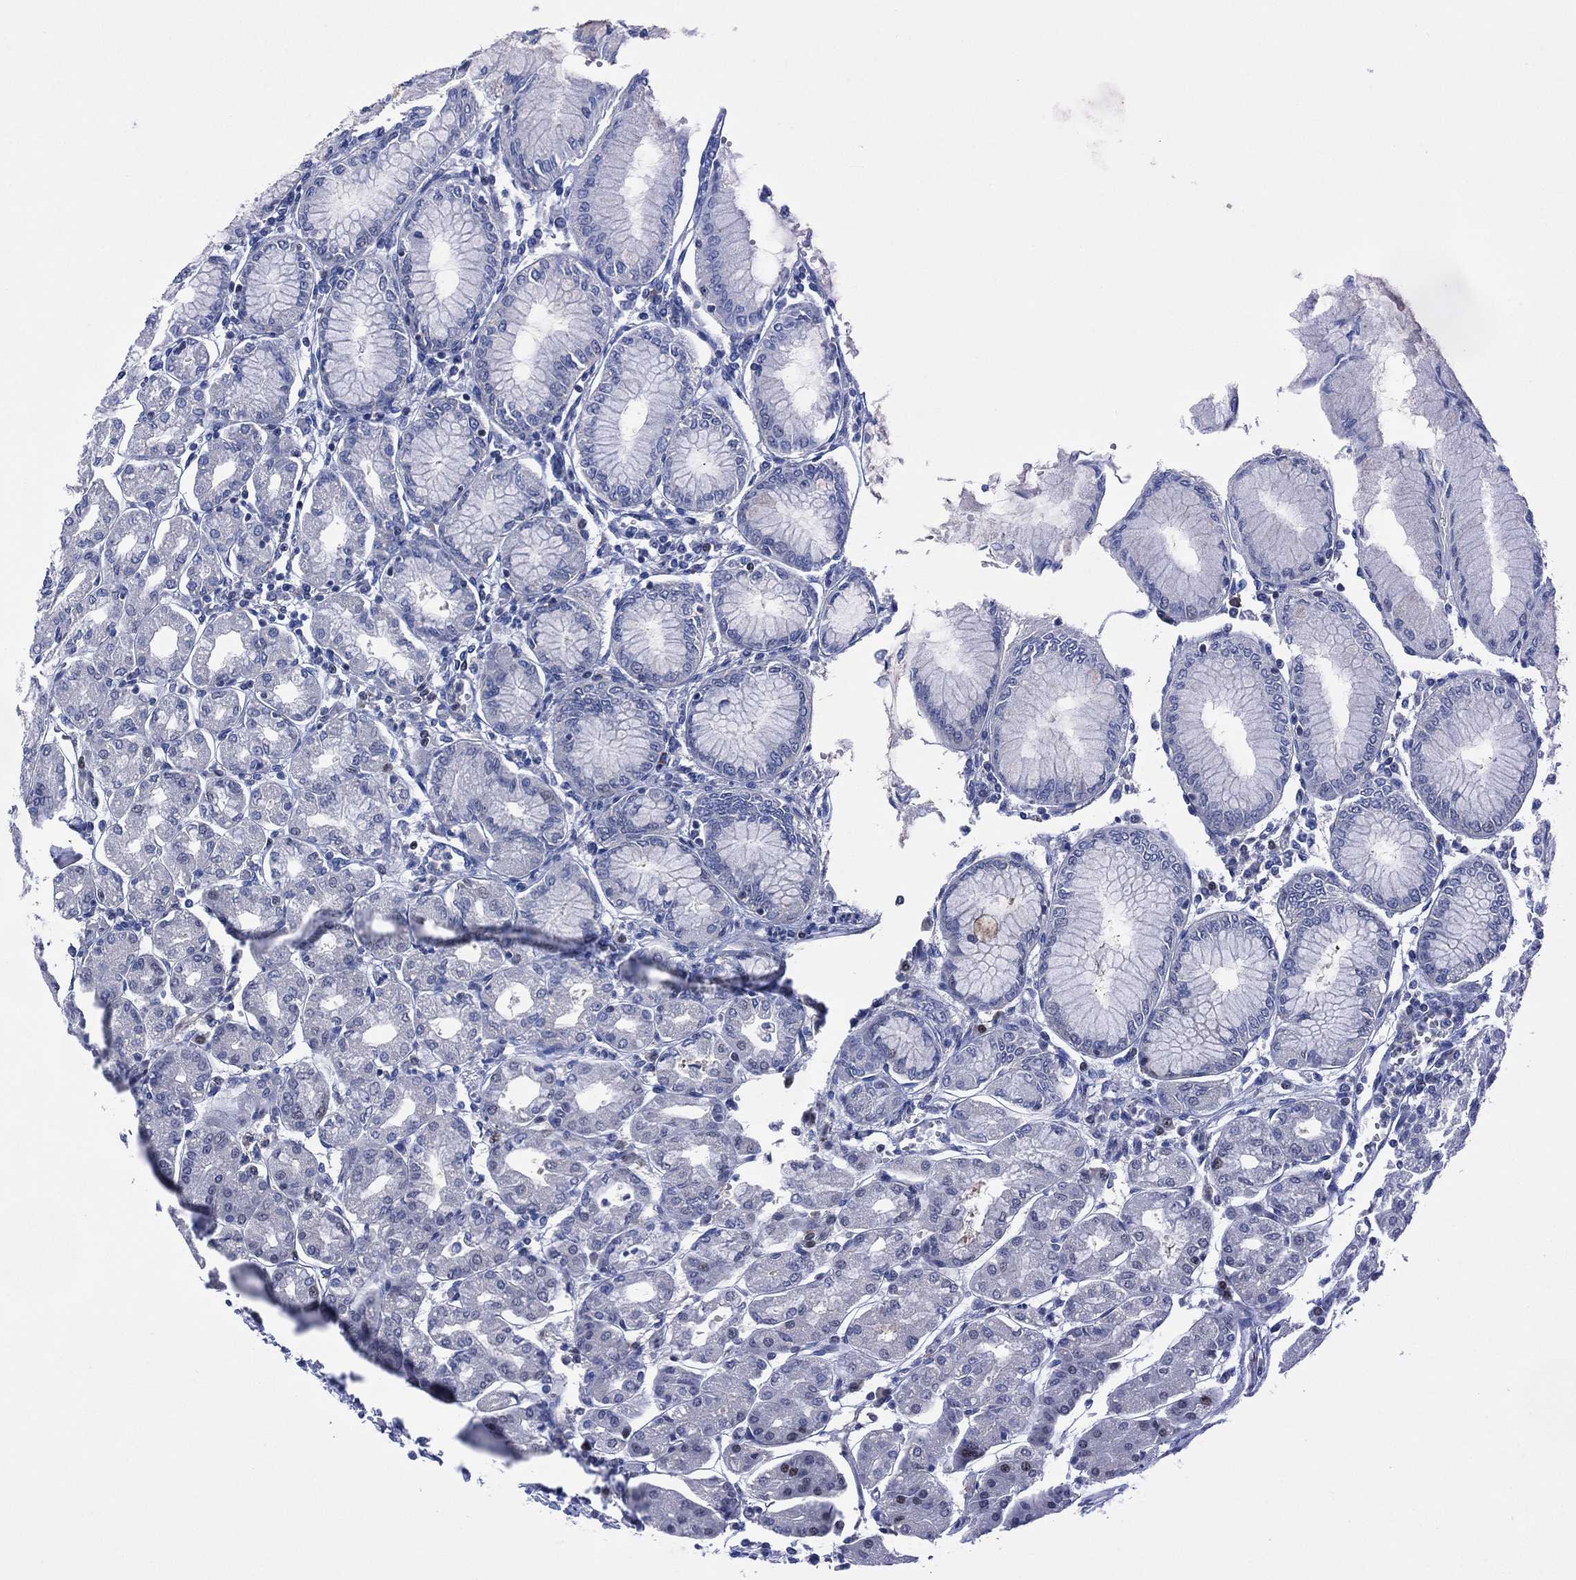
{"staining": {"intensity": "negative", "quantity": "none", "location": "none"}, "tissue": "stomach", "cell_type": "Glandular cells", "image_type": "normal", "snomed": [{"axis": "morphology", "description": "Normal tissue, NOS"}, {"axis": "topography", "description": "Skeletal muscle"}, {"axis": "topography", "description": "Stomach"}], "caption": "This is an immunohistochemistry photomicrograph of benign human stomach. There is no positivity in glandular cells.", "gene": "SLC4A4", "patient": {"sex": "female", "age": 57}}